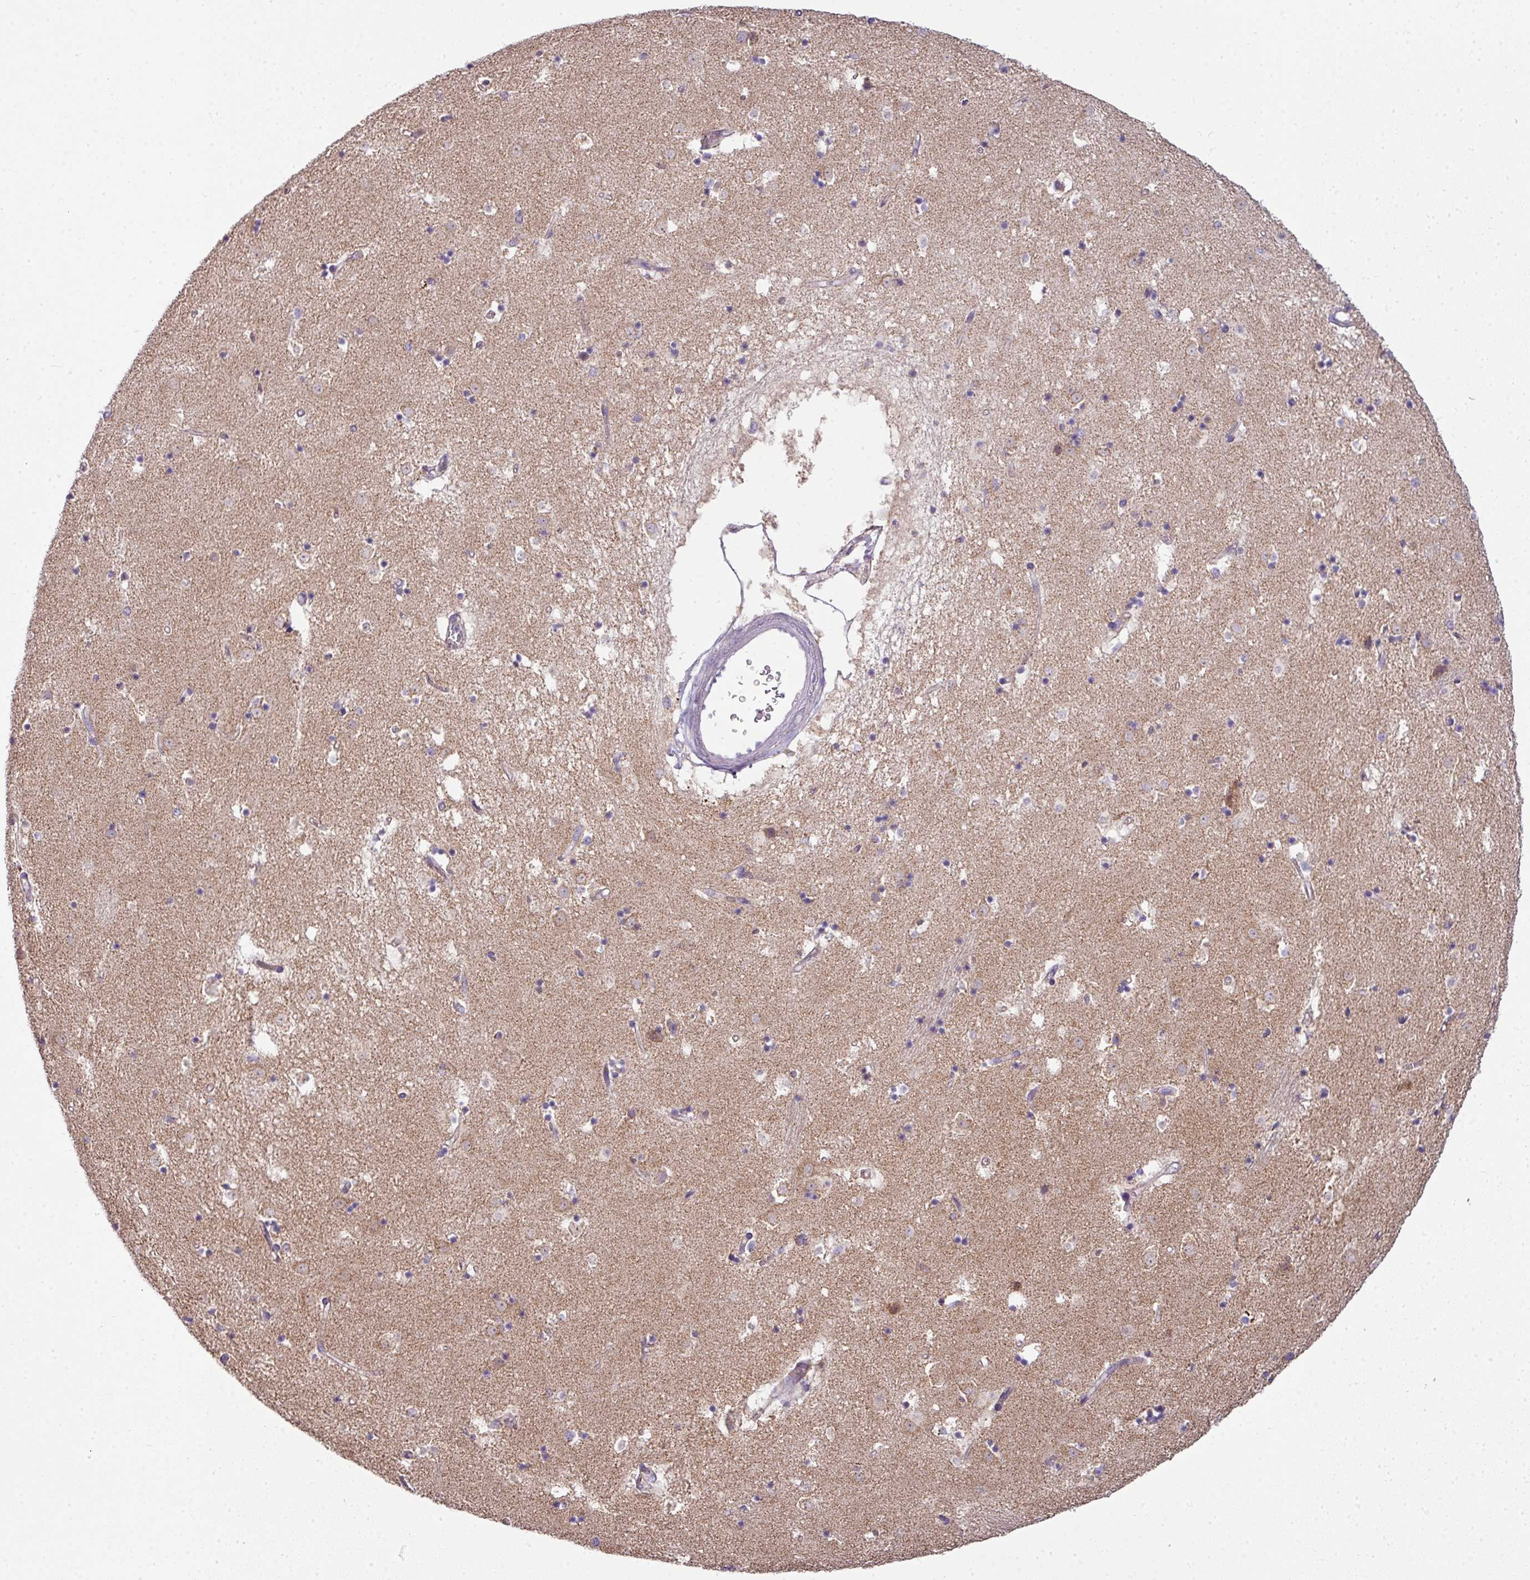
{"staining": {"intensity": "negative", "quantity": "none", "location": "none"}, "tissue": "caudate", "cell_type": "Glial cells", "image_type": "normal", "snomed": [{"axis": "morphology", "description": "Normal tissue, NOS"}, {"axis": "topography", "description": "Lateral ventricle wall"}], "caption": "A high-resolution histopathology image shows immunohistochemistry (IHC) staining of normal caudate, which shows no significant staining in glial cells.", "gene": "PALS2", "patient": {"sex": "male", "age": 58}}